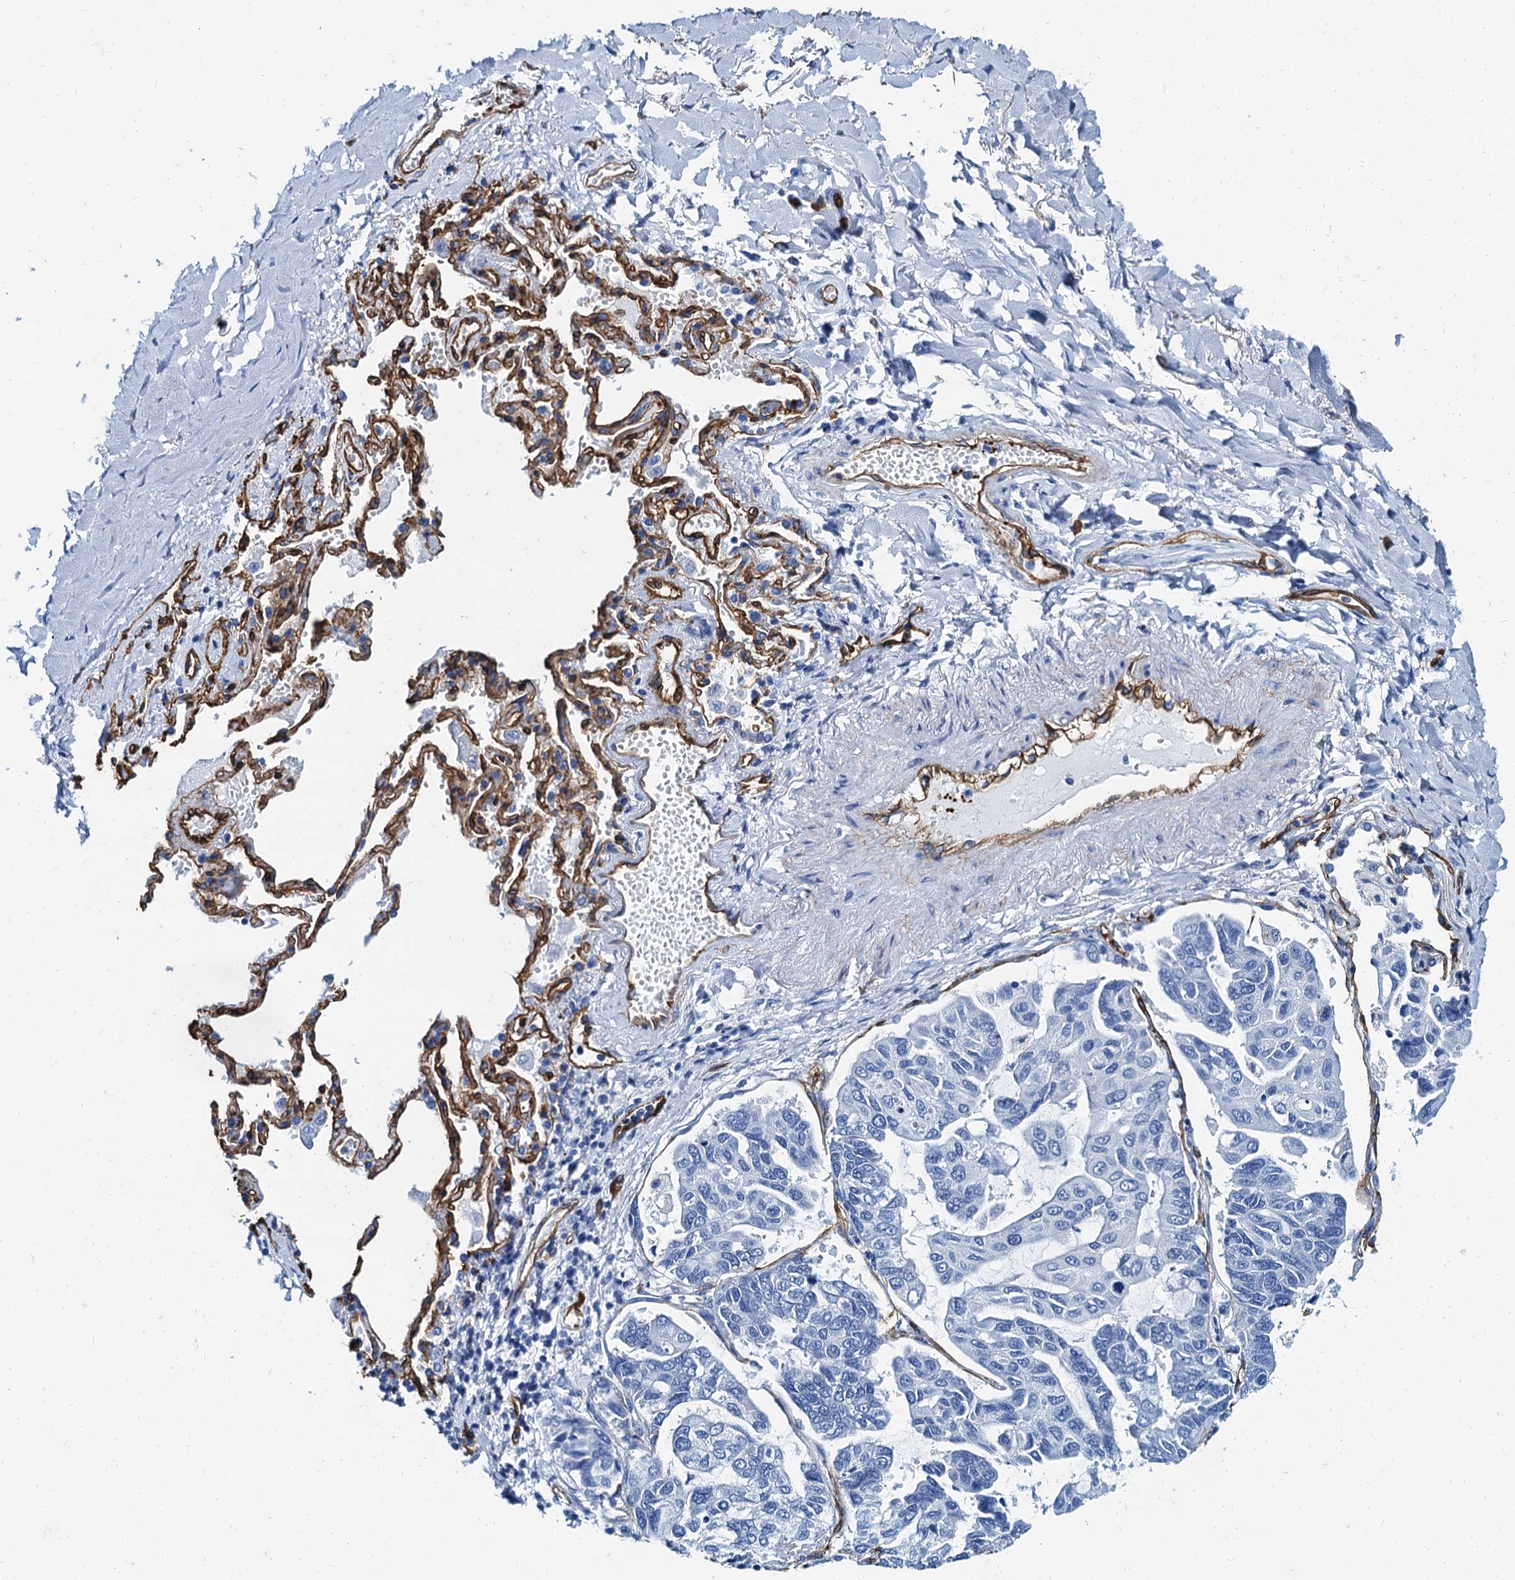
{"staining": {"intensity": "negative", "quantity": "none", "location": "none"}, "tissue": "lung cancer", "cell_type": "Tumor cells", "image_type": "cancer", "snomed": [{"axis": "morphology", "description": "Adenocarcinoma, NOS"}, {"axis": "topography", "description": "Lung"}], "caption": "The photomicrograph displays no staining of tumor cells in lung cancer.", "gene": "CAVIN2", "patient": {"sex": "male", "age": 64}}